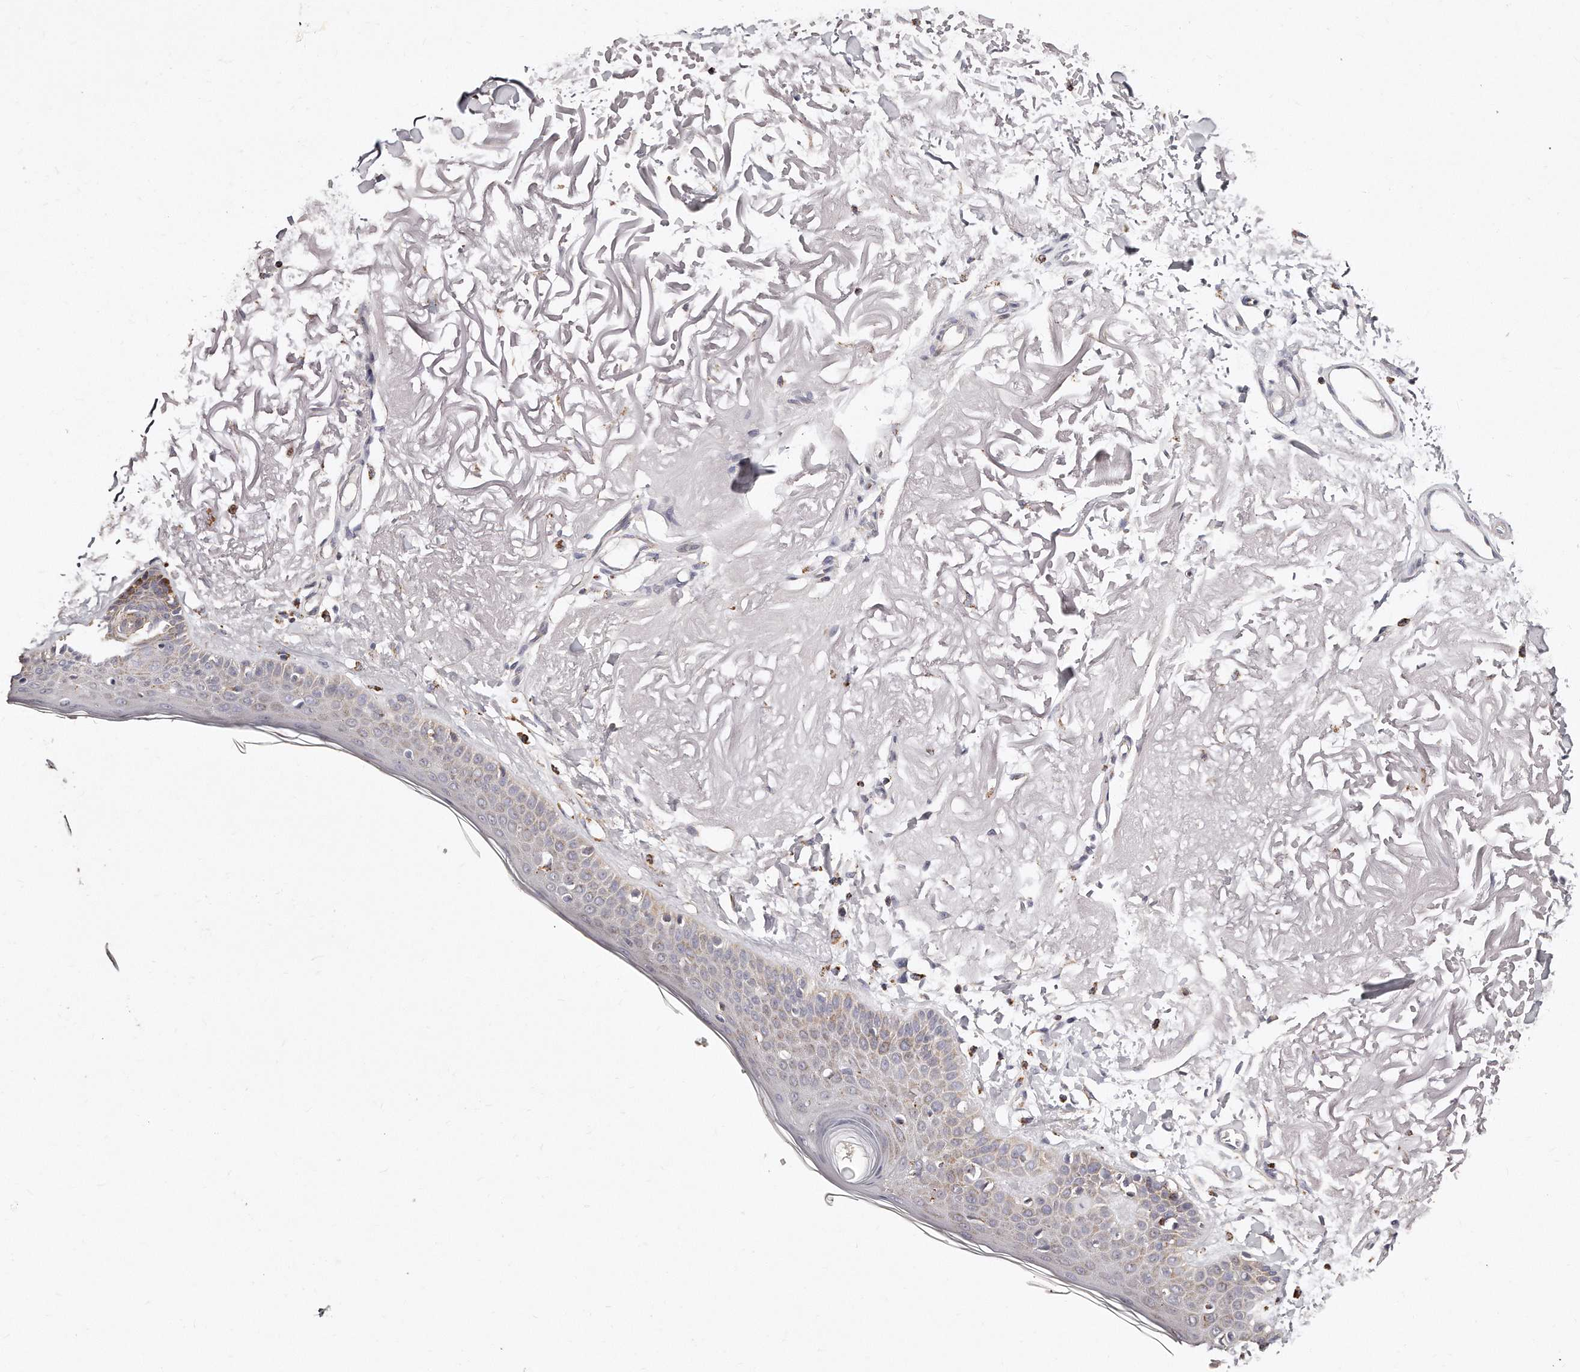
{"staining": {"intensity": "negative", "quantity": "none", "location": "none"}, "tissue": "skin", "cell_type": "Fibroblasts", "image_type": "normal", "snomed": [{"axis": "morphology", "description": "Normal tissue, NOS"}, {"axis": "topography", "description": "Skin"}, {"axis": "topography", "description": "Skeletal muscle"}], "caption": "IHC image of unremarkable skin: human skin stained with DAB exhibits no significant protein expression in fibroblasts. (Stains: DAB (3,3'-diaminobenzidine) immunohistochemistry with hematoxylin counter stain, Microscopy: brightfield microscopy at high magnification).", "gene": "RTKN", "patient": {"sex": "male", "age": 83}}